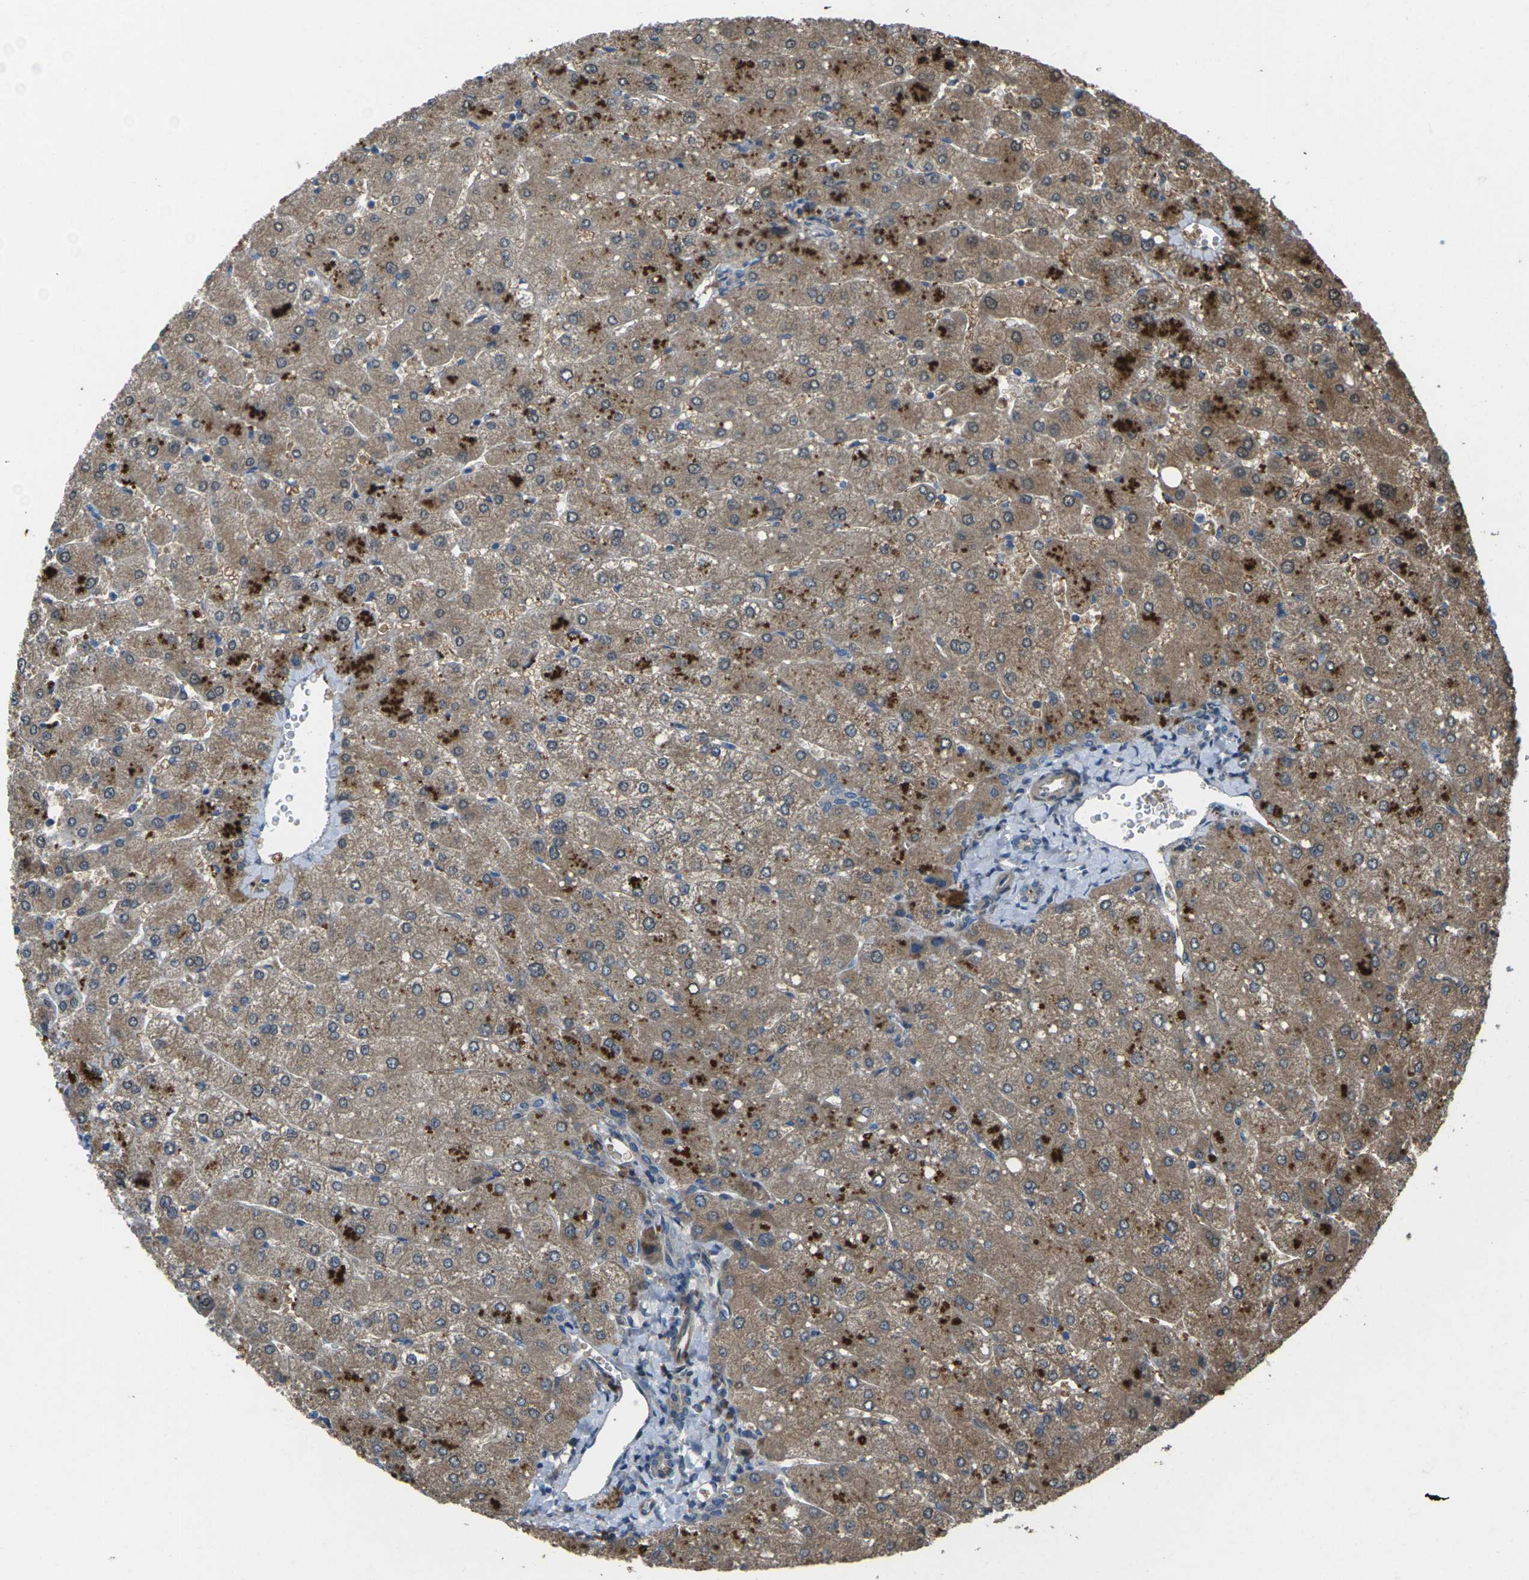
{"staining": {"intensity": "negative", "quantity": "none", "location": "none"}, "tissue": "liver", "cell_type": "Cholangiocytes", "image_type": "normal", "snomed": [{"axis": "morphology", "description": "Normal tissue, NOS"}, {"axis": "topography", "description": "Liver"}], "caption": "This histopathology image is of benign liver stained with immunohistochemistry (IHC) to label a protein in brown with the nuclei are counter-stained blue. There is no positivity in cholangiocytes.", "gene": "EDNRA", "patient": {"sex": "male", "age": 55}}